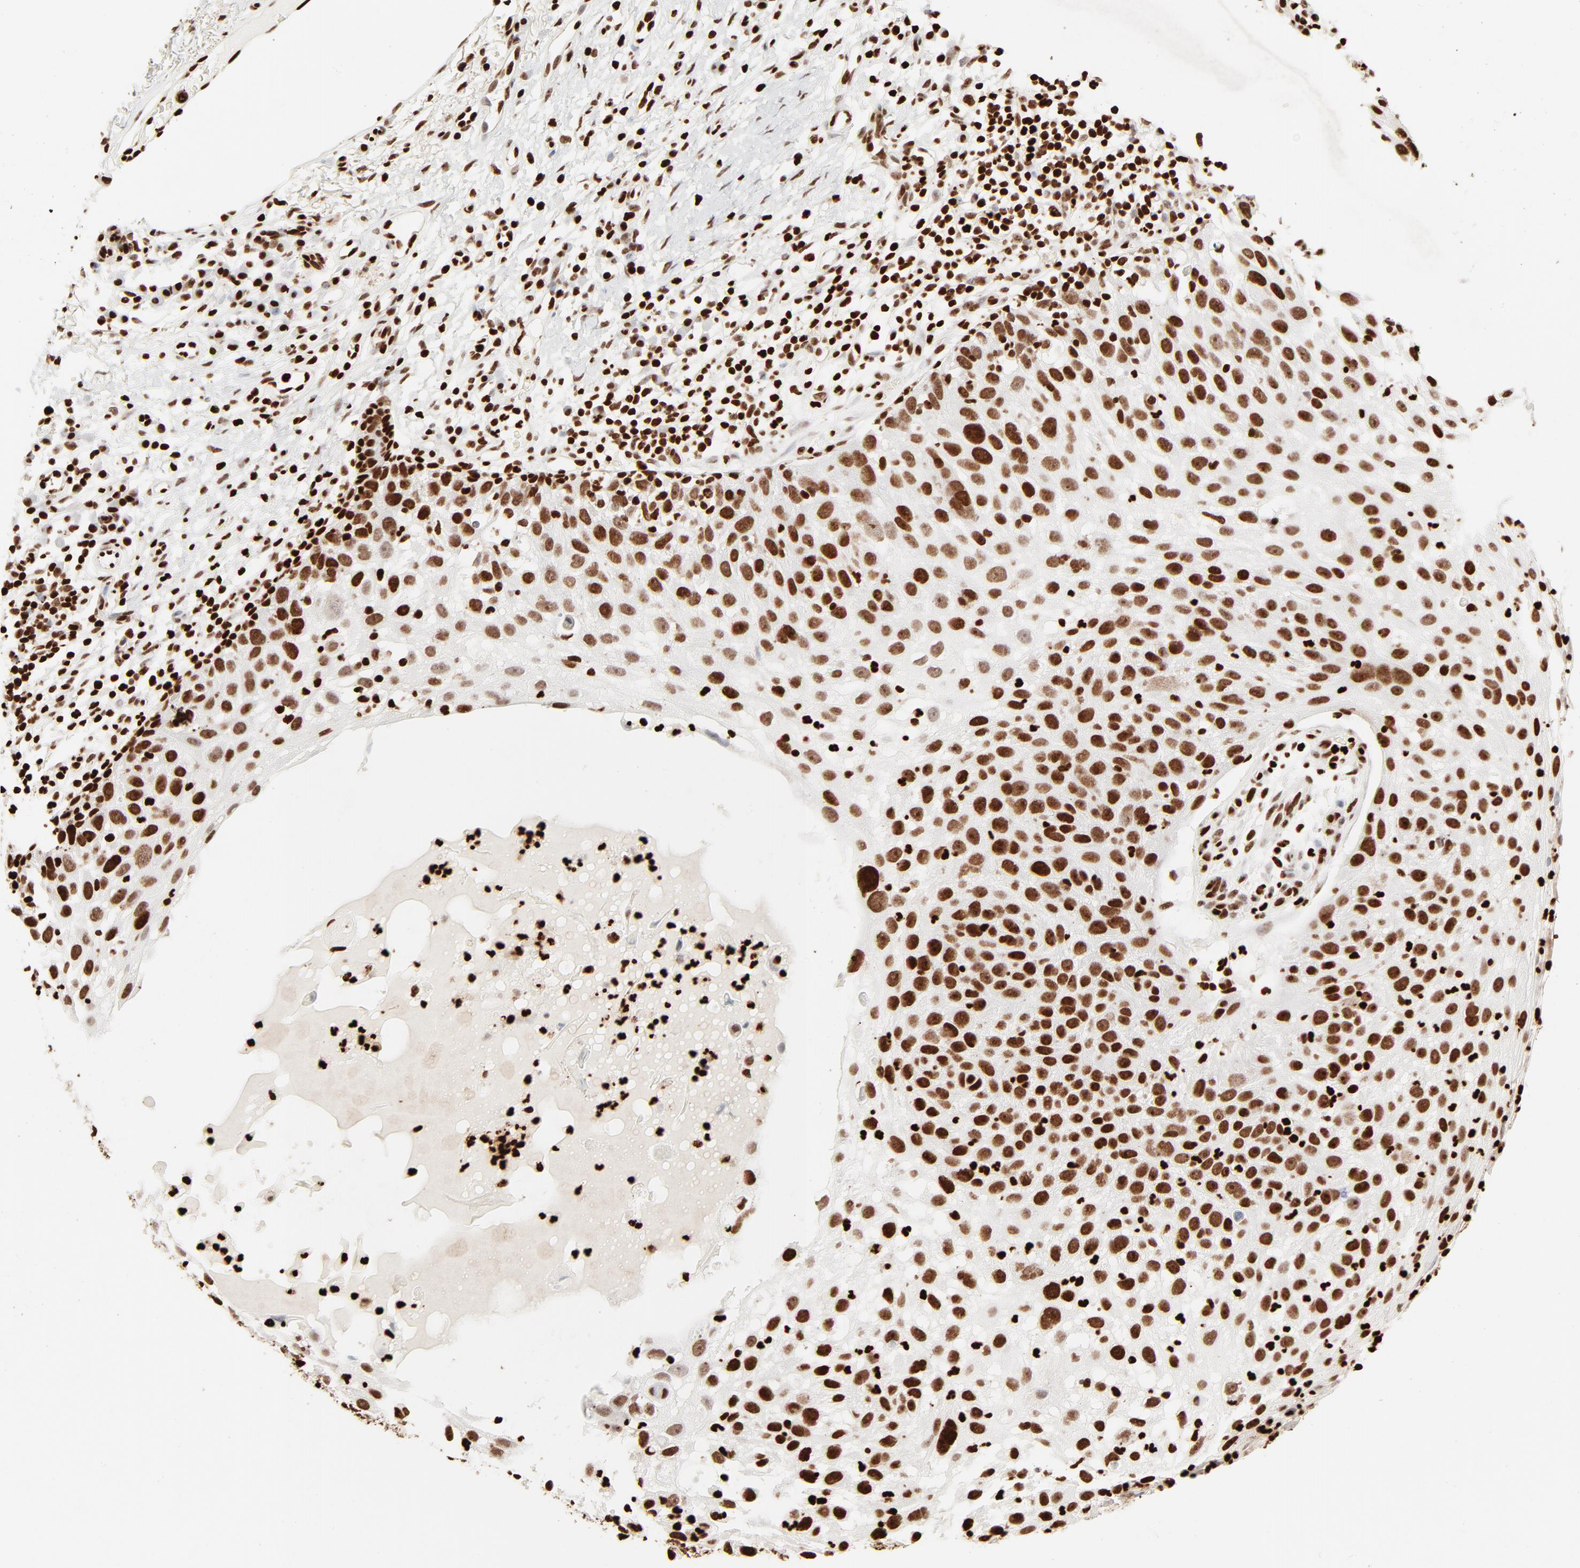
{"staining": {"intensity": "strong", "quantity": ">75%", "location": "nuclear"}, "tissue": "skin cancer", "cell_type": "Tumor cells", "image_type": "cancer", "snomed": [{"axis": "morphology", "description": "Squamous cell carcinoma, NOS"}, {"axis": "topography", "description": "Skin"}], "caption": "Skin cancer (squamous cell carcinoma) tissue demonstrates strong nuclear staining in about >75% of tumor cells", "gene": "HMGB2", "patient": {"sex": "male", "age": 87}}